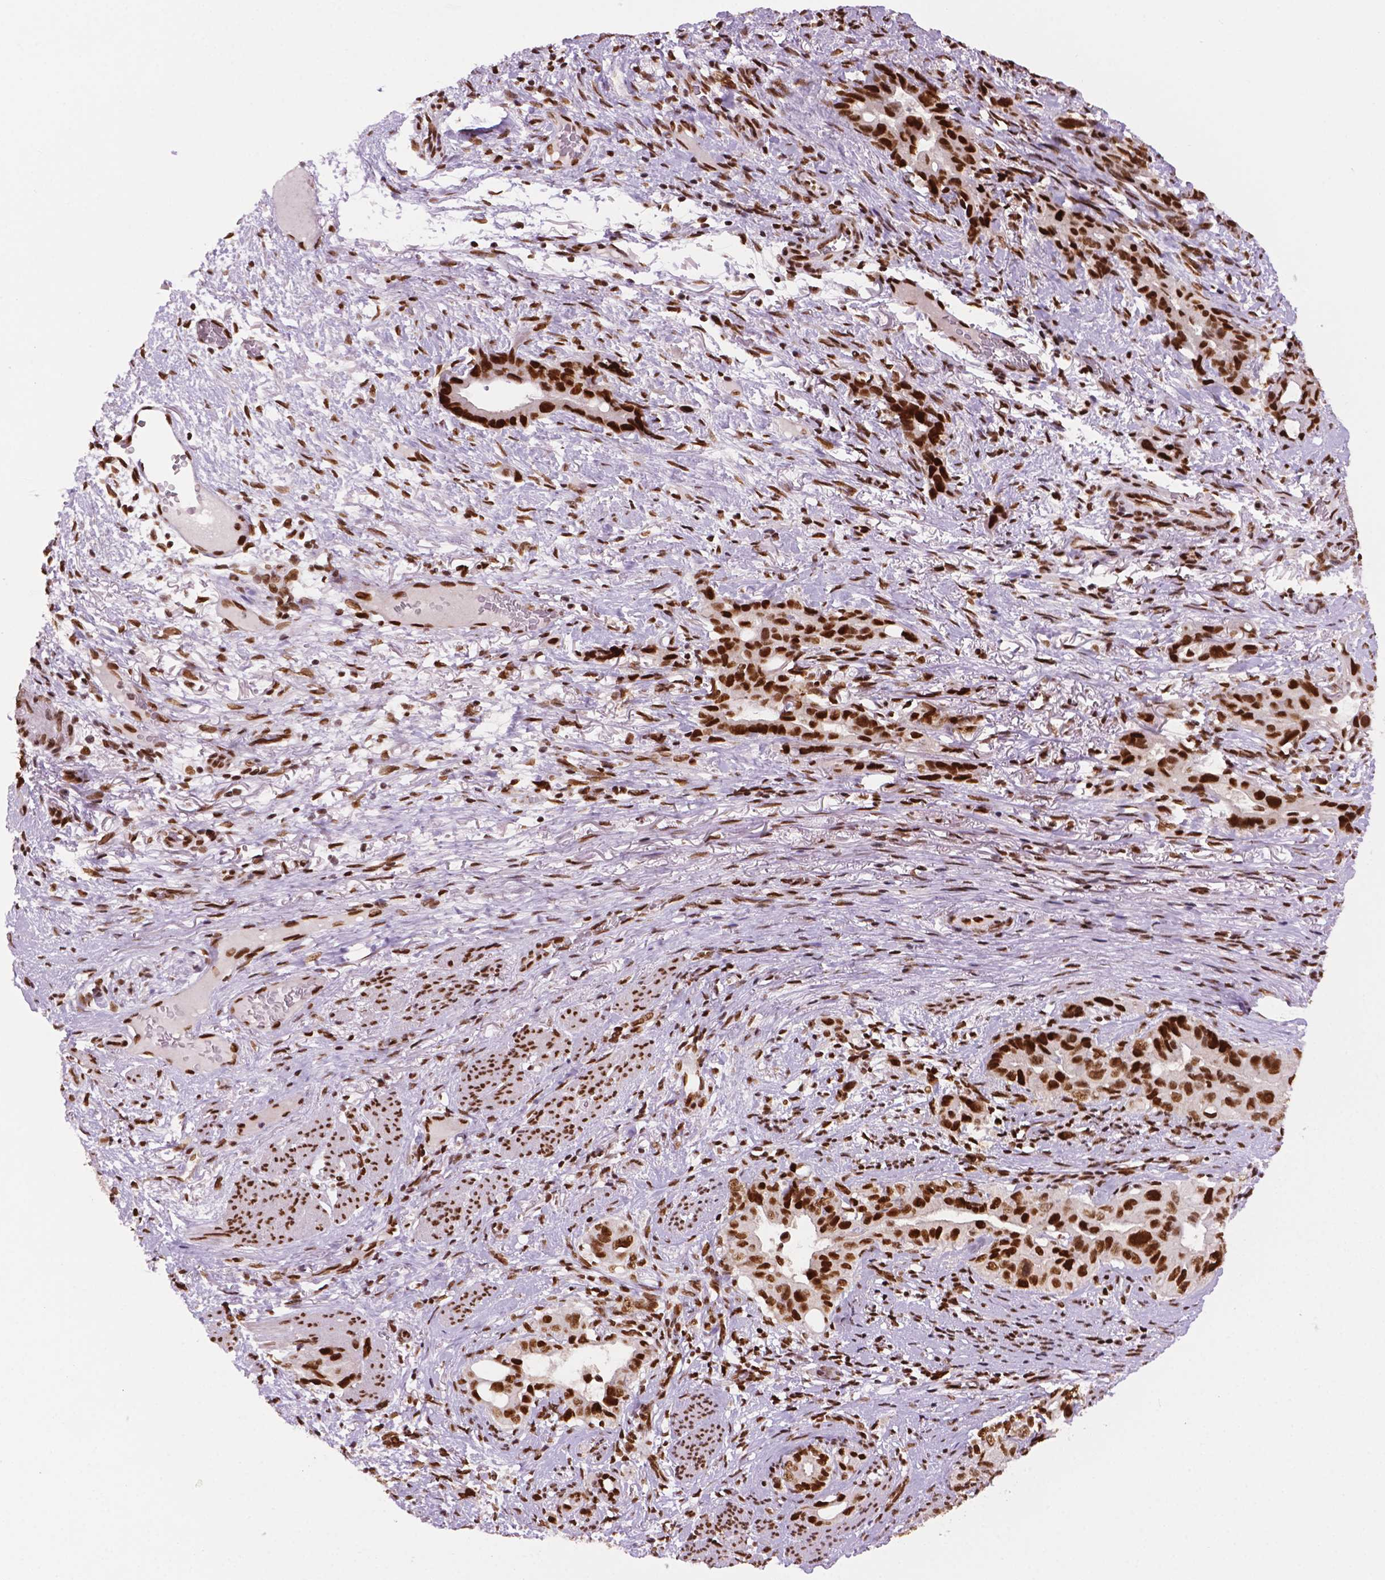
{"staining": {"intensity": "moderate", "quantity": "25%-75%", "location": "nuclear"}, "tissue": "stomach cancer", "cell_type": "Tumor cells", "image_type": "cancer", "snomed": [{"axis": "morphology", "description": "Normal tissue, NOS"}, {"axis": "morphology", "description": "Adenocarcinoma, NOS"}, {"axis": "topography", "description": "Esophagus"}, {"axis": "topography", "description": "Stomach, upper"}], "caption": "Brown immunohistochemical staining in stomach adenocarcinoma reveals moderate nuclear staining in approximately 25%-75% of tumor cells.", "gene": "MLH1", "patient": {"sex": "male", "age": 62}}